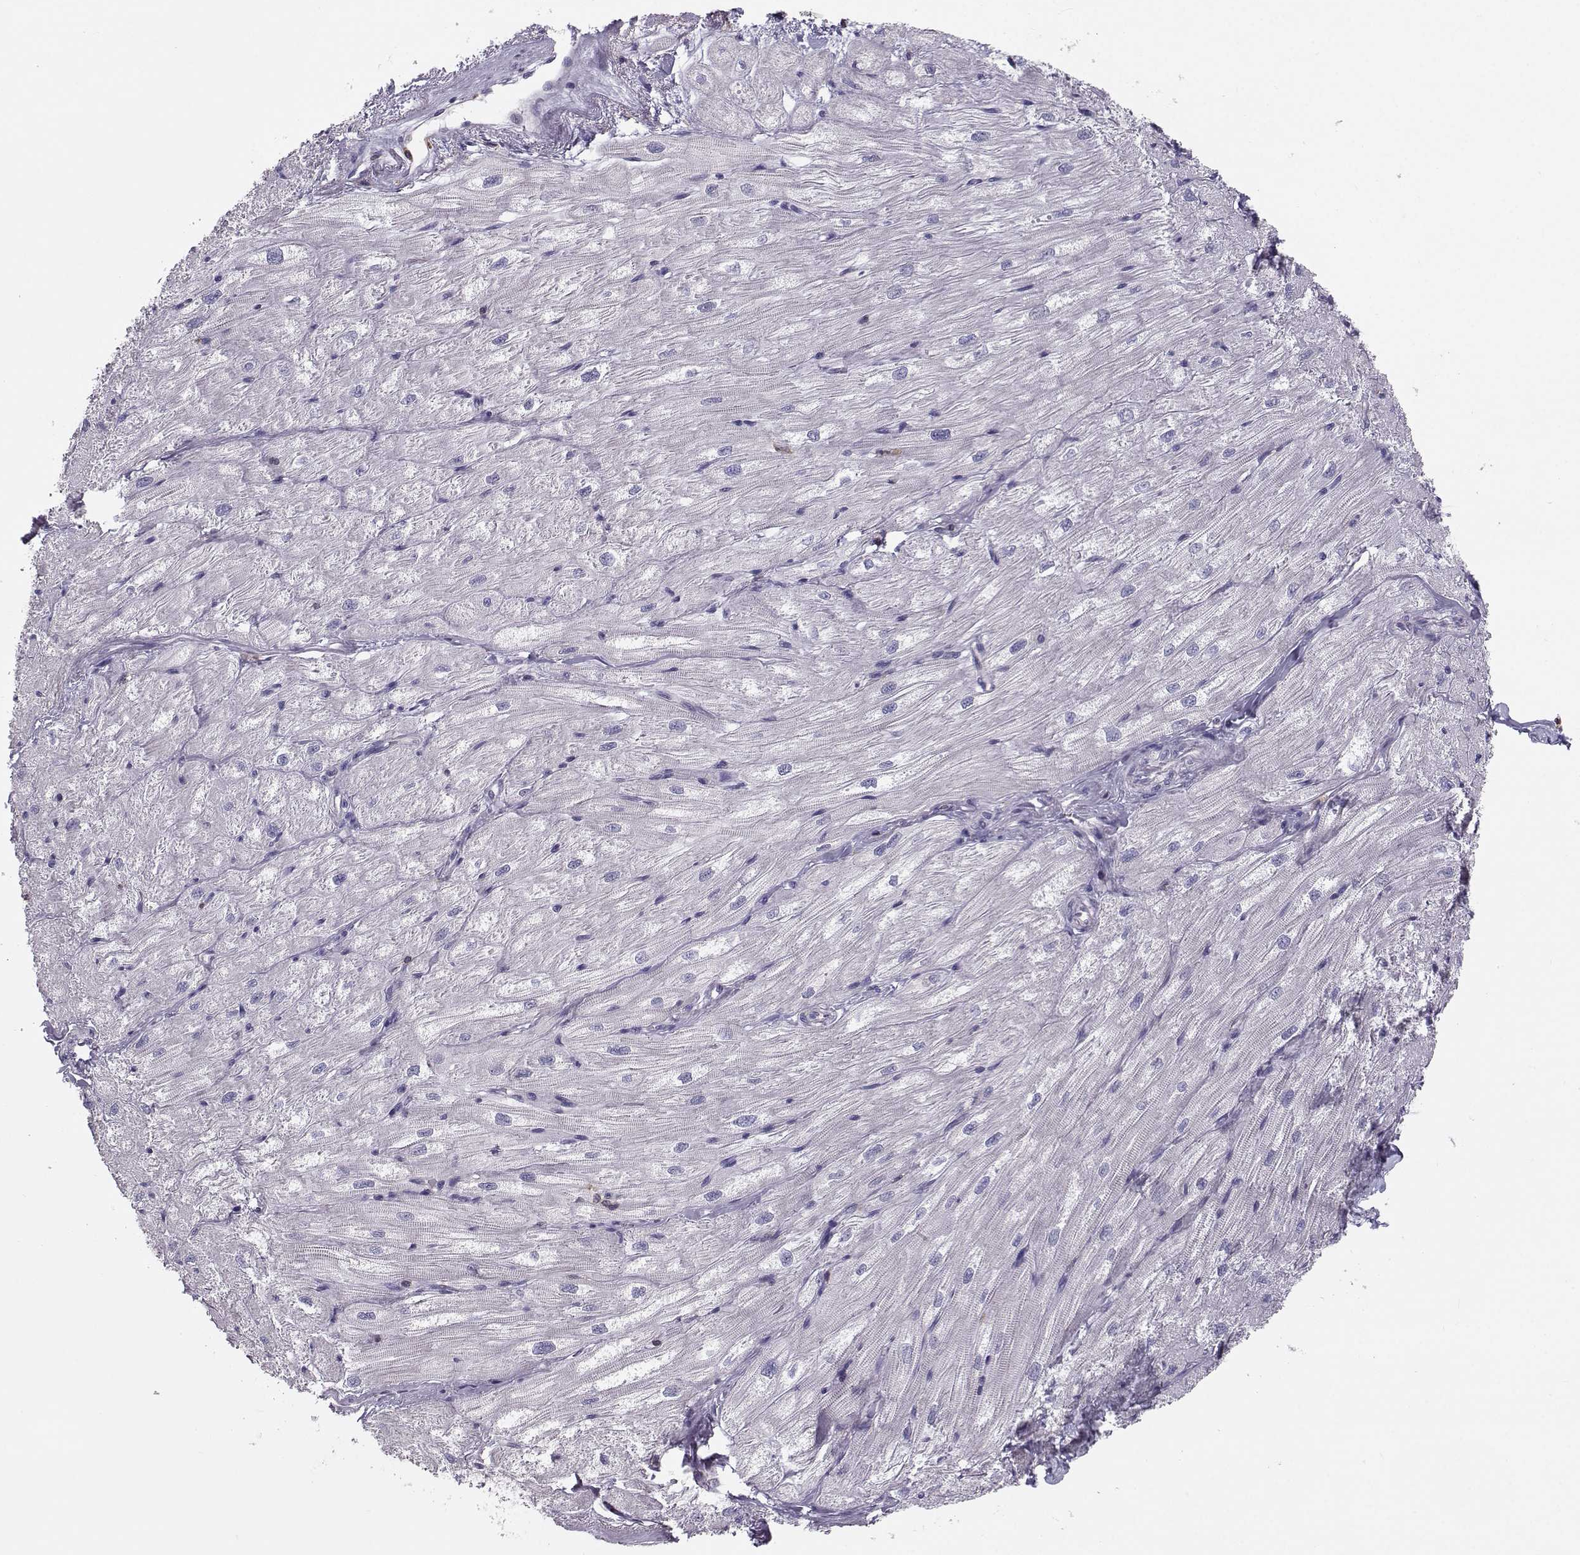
{"staining": {"intensity": "negative", "quantity": "none", "location": "none"}, "tissue": "heart muscle", "cell_type": "Cardiomyocytes", "image_type": "normal", "snomed": [{"axis": "morphology", "description": "Normal tissue, NOS"}, {"axis": "topography", "description": "Heart"}], "caption": "DAB (3,3'-diaminobenzidine) immunohistochemical staining of normal human heart muscle reveals no significant expression in cardiomyocytes. Nuclei are stained in blue.", "gene": "ZBTB32", "patient": {"sex": "male", "age": 57}}